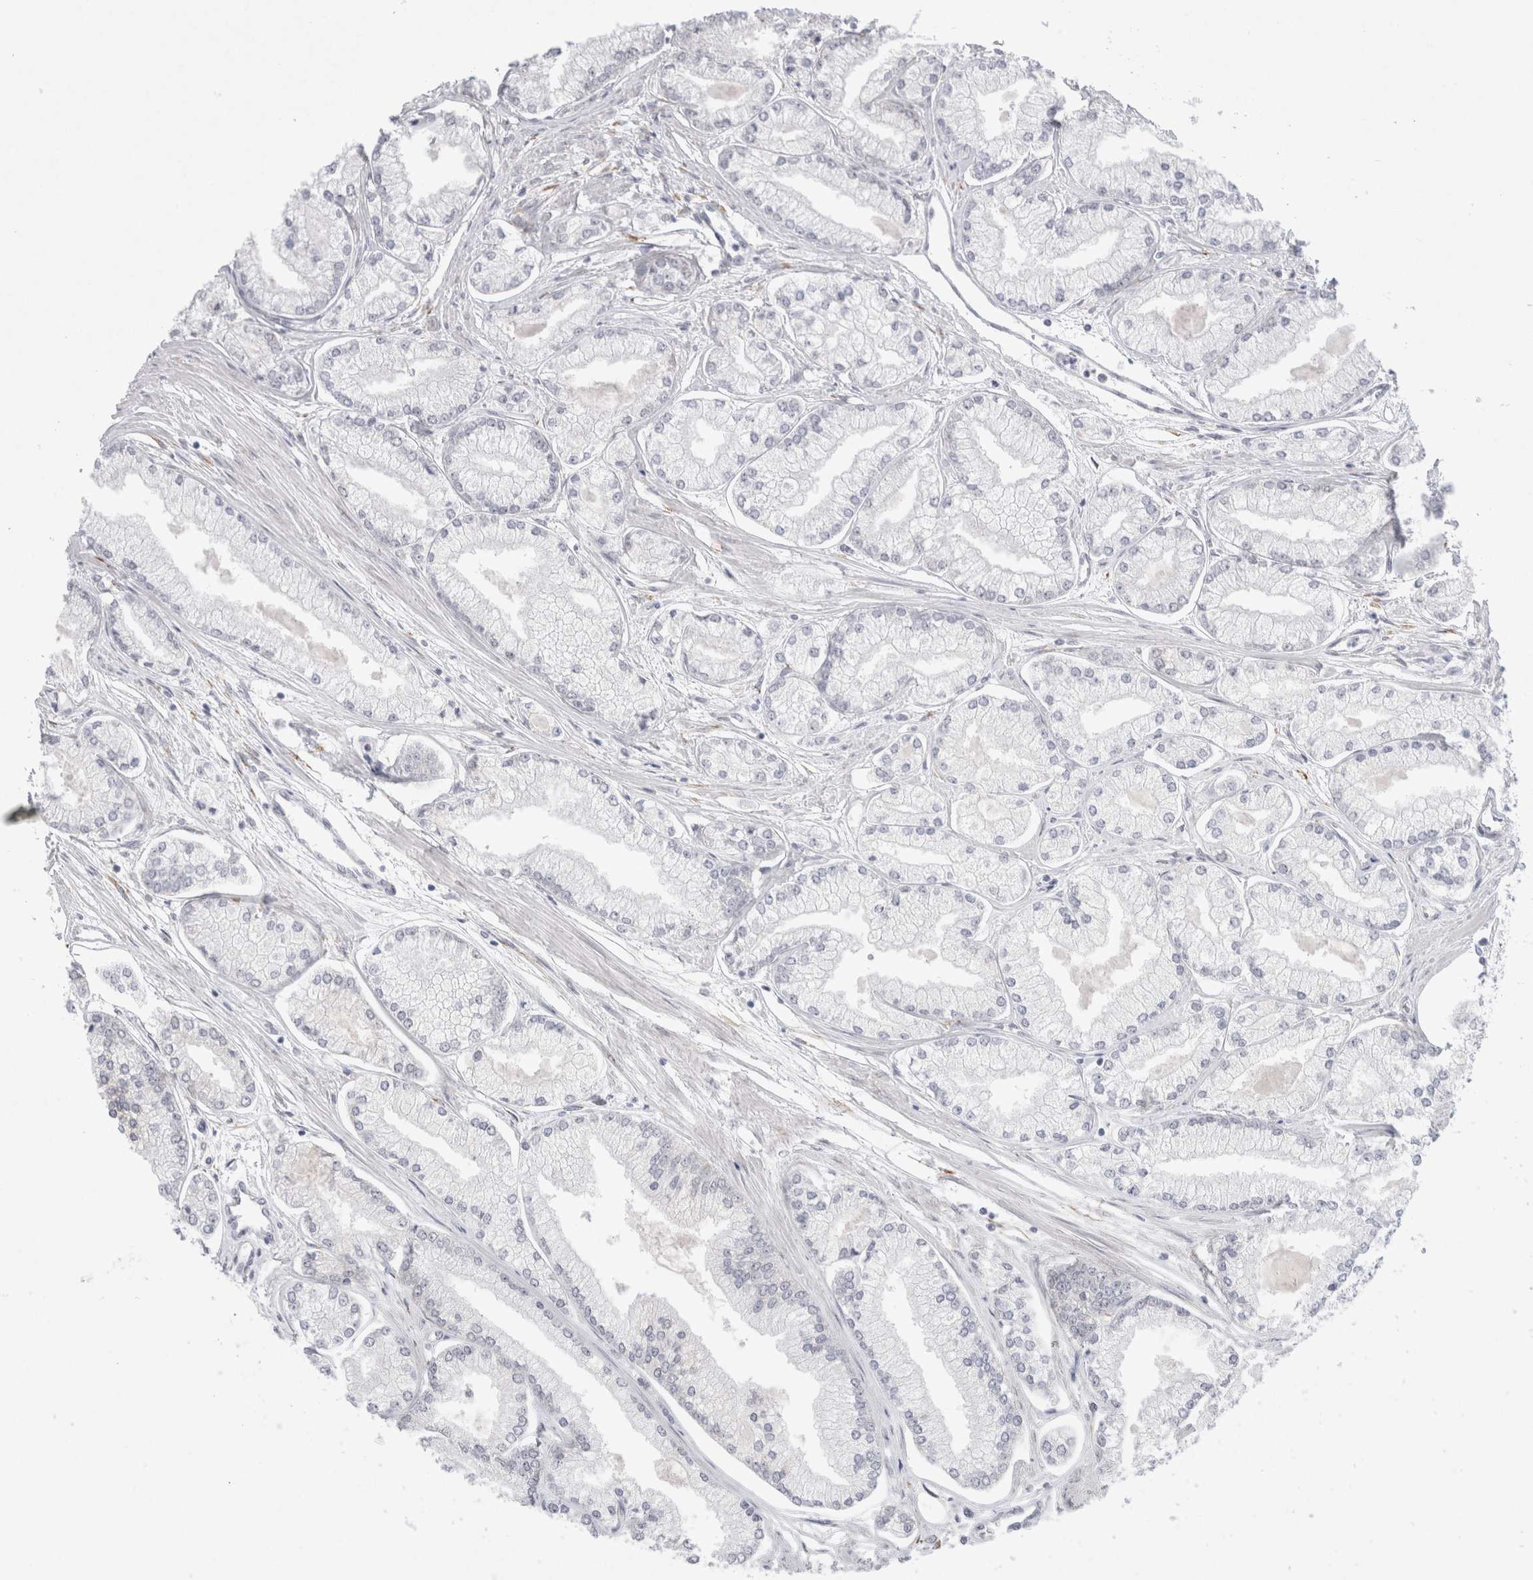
{"staining": {"intensity": "negative", "quantity": "none", "location": "none"}, "tissue": "prostate cancer", "cell_type": "Tumor cells", "image_type": "cancer", "snomed": [{"axis": "morphology", "description": "Adenocarcinoma, Low grade"}, {"axis": "topography", "description": "Prostate"}], "caption": "Immunohistochemistry (IHC) photomicrograph of low-grade adenocarcinoma (prostate) stained for a protein (brown), which exhibits no staining in tumor cells. The staining is performed using DAB (3,3'-diaminobenzidine) brown chromogen with nuclei counter-stained in using hematoxylin.", "gene": "TRMT1L", "patient": {"sex": "male", "age": 52}}